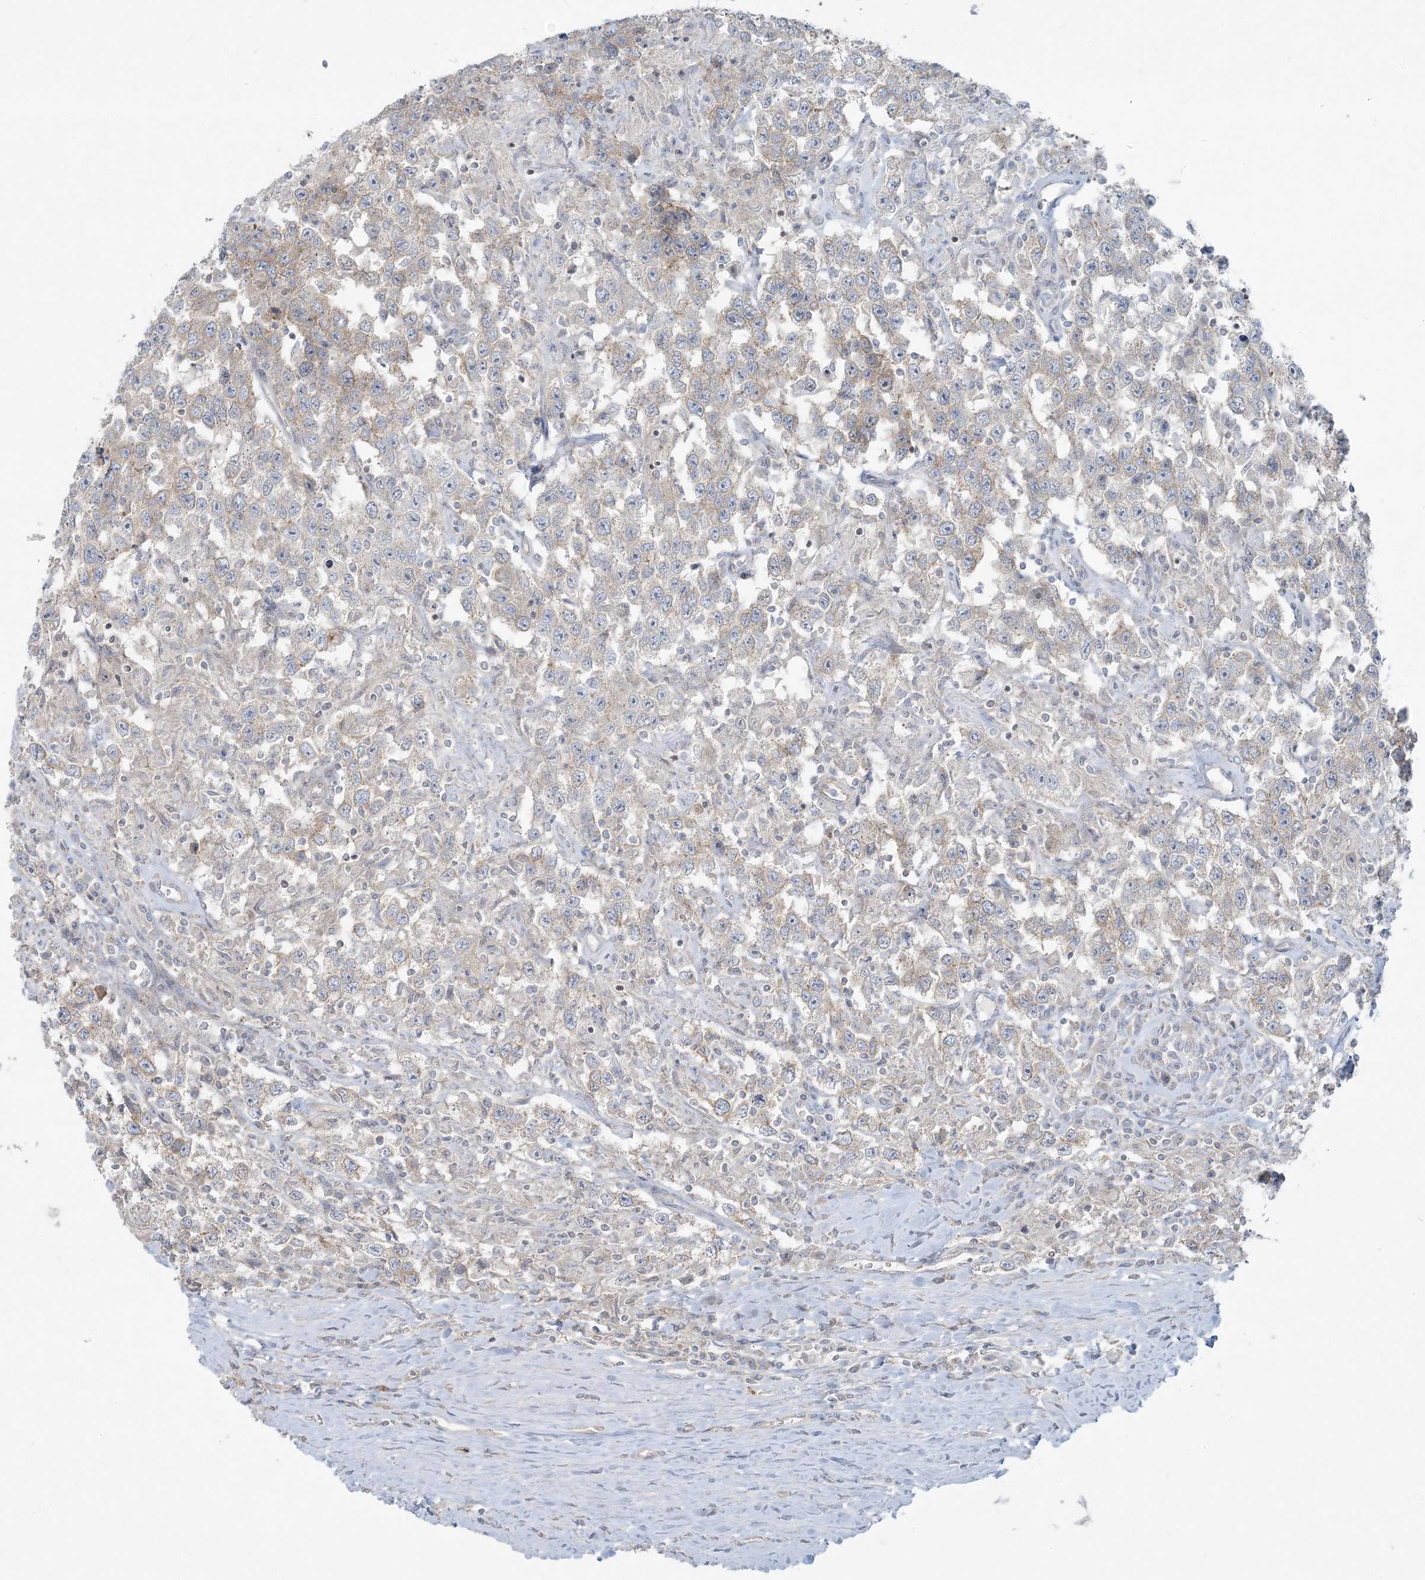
{"staining": {"intensity": "weak", "quantity": ">75%", "location": "cytoplasmic/membranous"}, "tissue": "testis cancer", "cell_type": "Tumor cells", "image_type": "cancer", "snomed": [{"axis": "morphology", "description": "Seminoma, NOS"}, {"axis": "topography", "description": "Testis"}], "caption": "This is a histology image of immunohistochemistry staining of testis cancer (seminoma), which shows weak staining in the cytoplasmic/membranous of tumor cells.", "gene": "PIK3R4", "patient": {"sex": "male", "age": 41}}